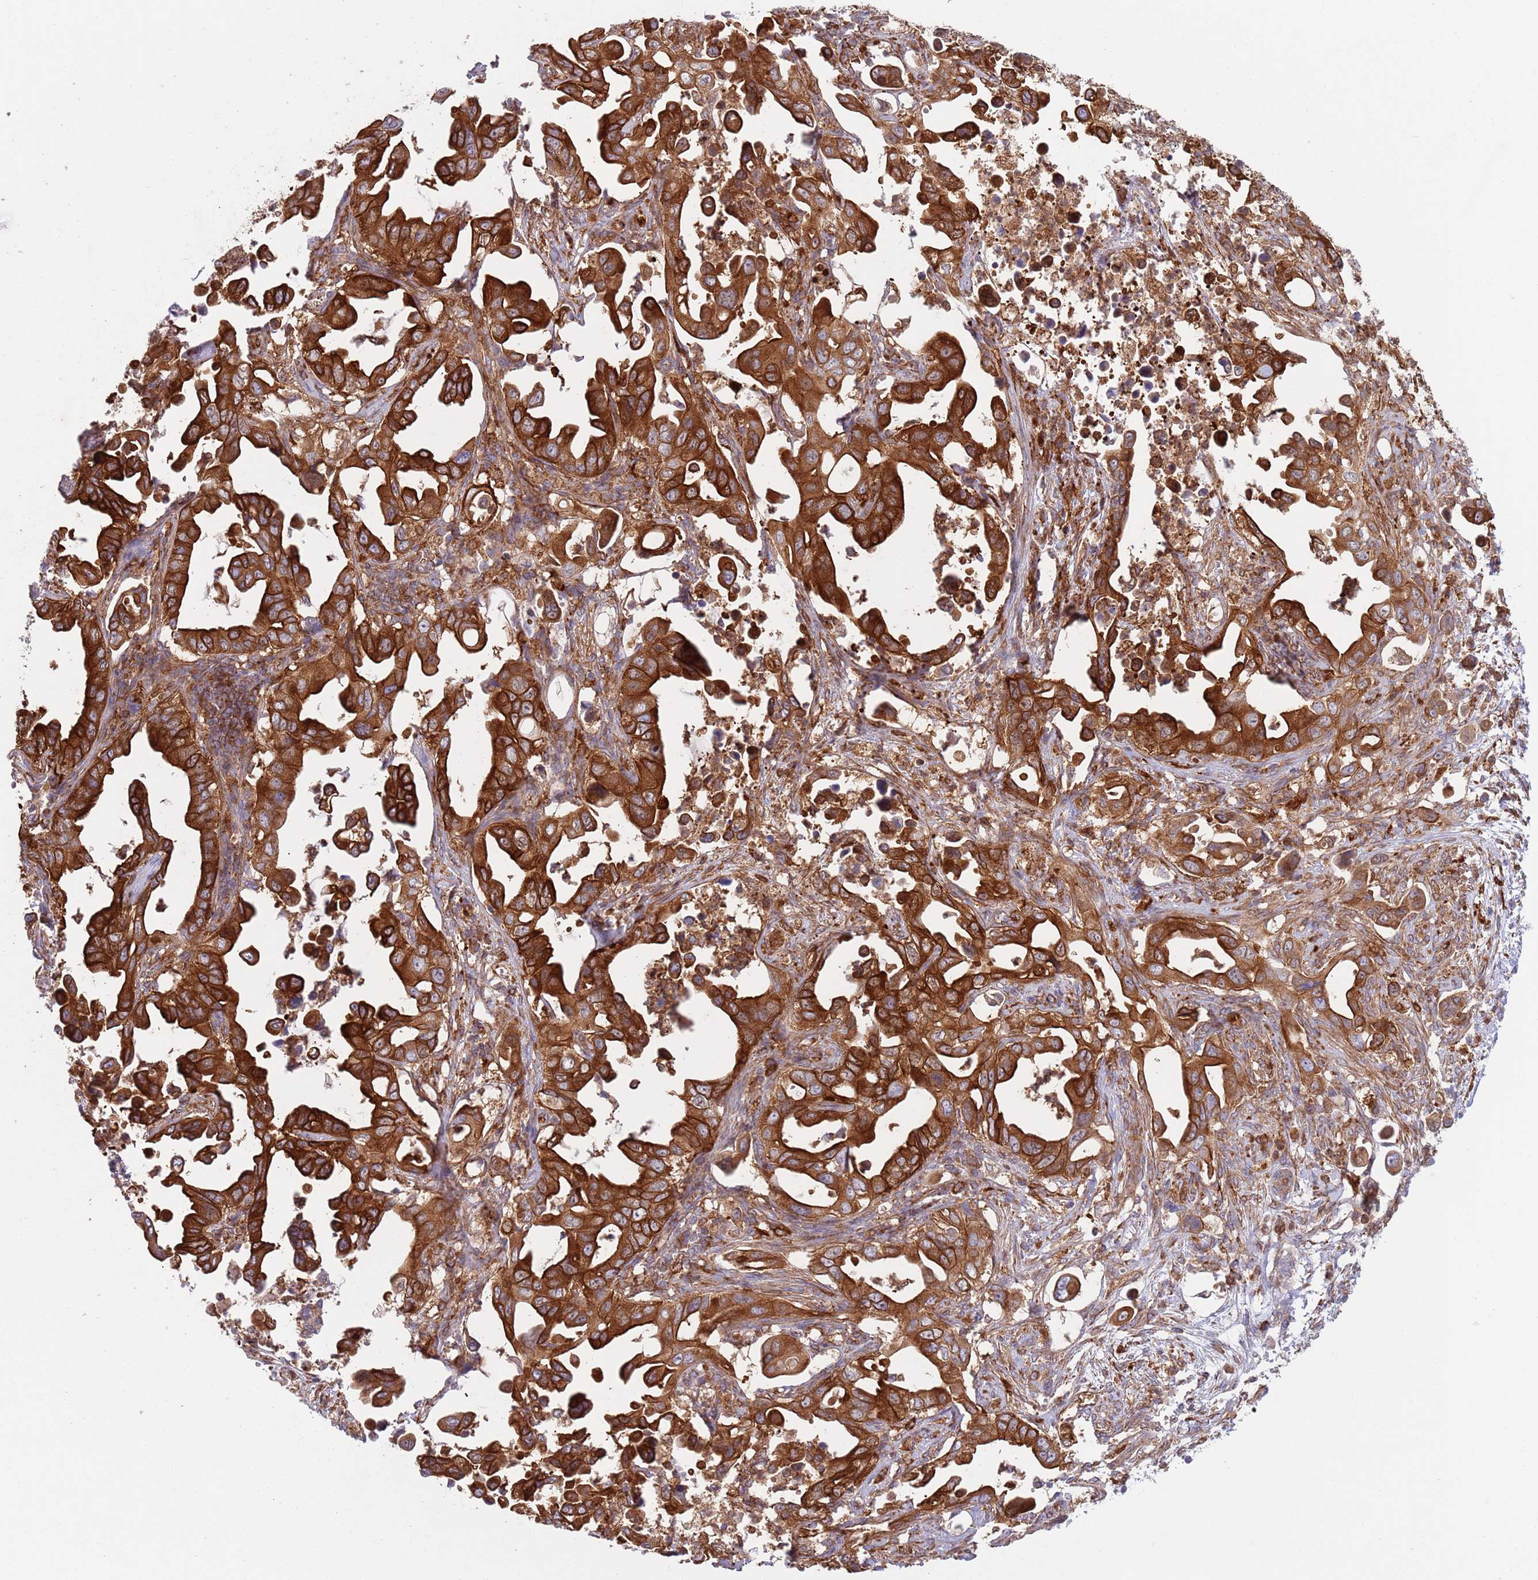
{"staining": {"intensity": "strong", "quantity": ">75%", "location": "cytoplasmic/membranous"}, "tissue": "pancreatic cancer", "cell_type": "Tumor cells", "image_type": "cancer", "snomed": [{"axis": "morphology", "description": "Adenocarcinoma, NOS"}, {"axis": "topography", "description": "Pancreas"}], "caption": "Pancreatic adenocarcinoma stained with DAB IHC demonstrates high levels of strong cytoplasmic/membranous positivity in approximately >75% of tumor cells.", "gene": "ZMYM5", "patient": {"sex": "male", "age": 61}}